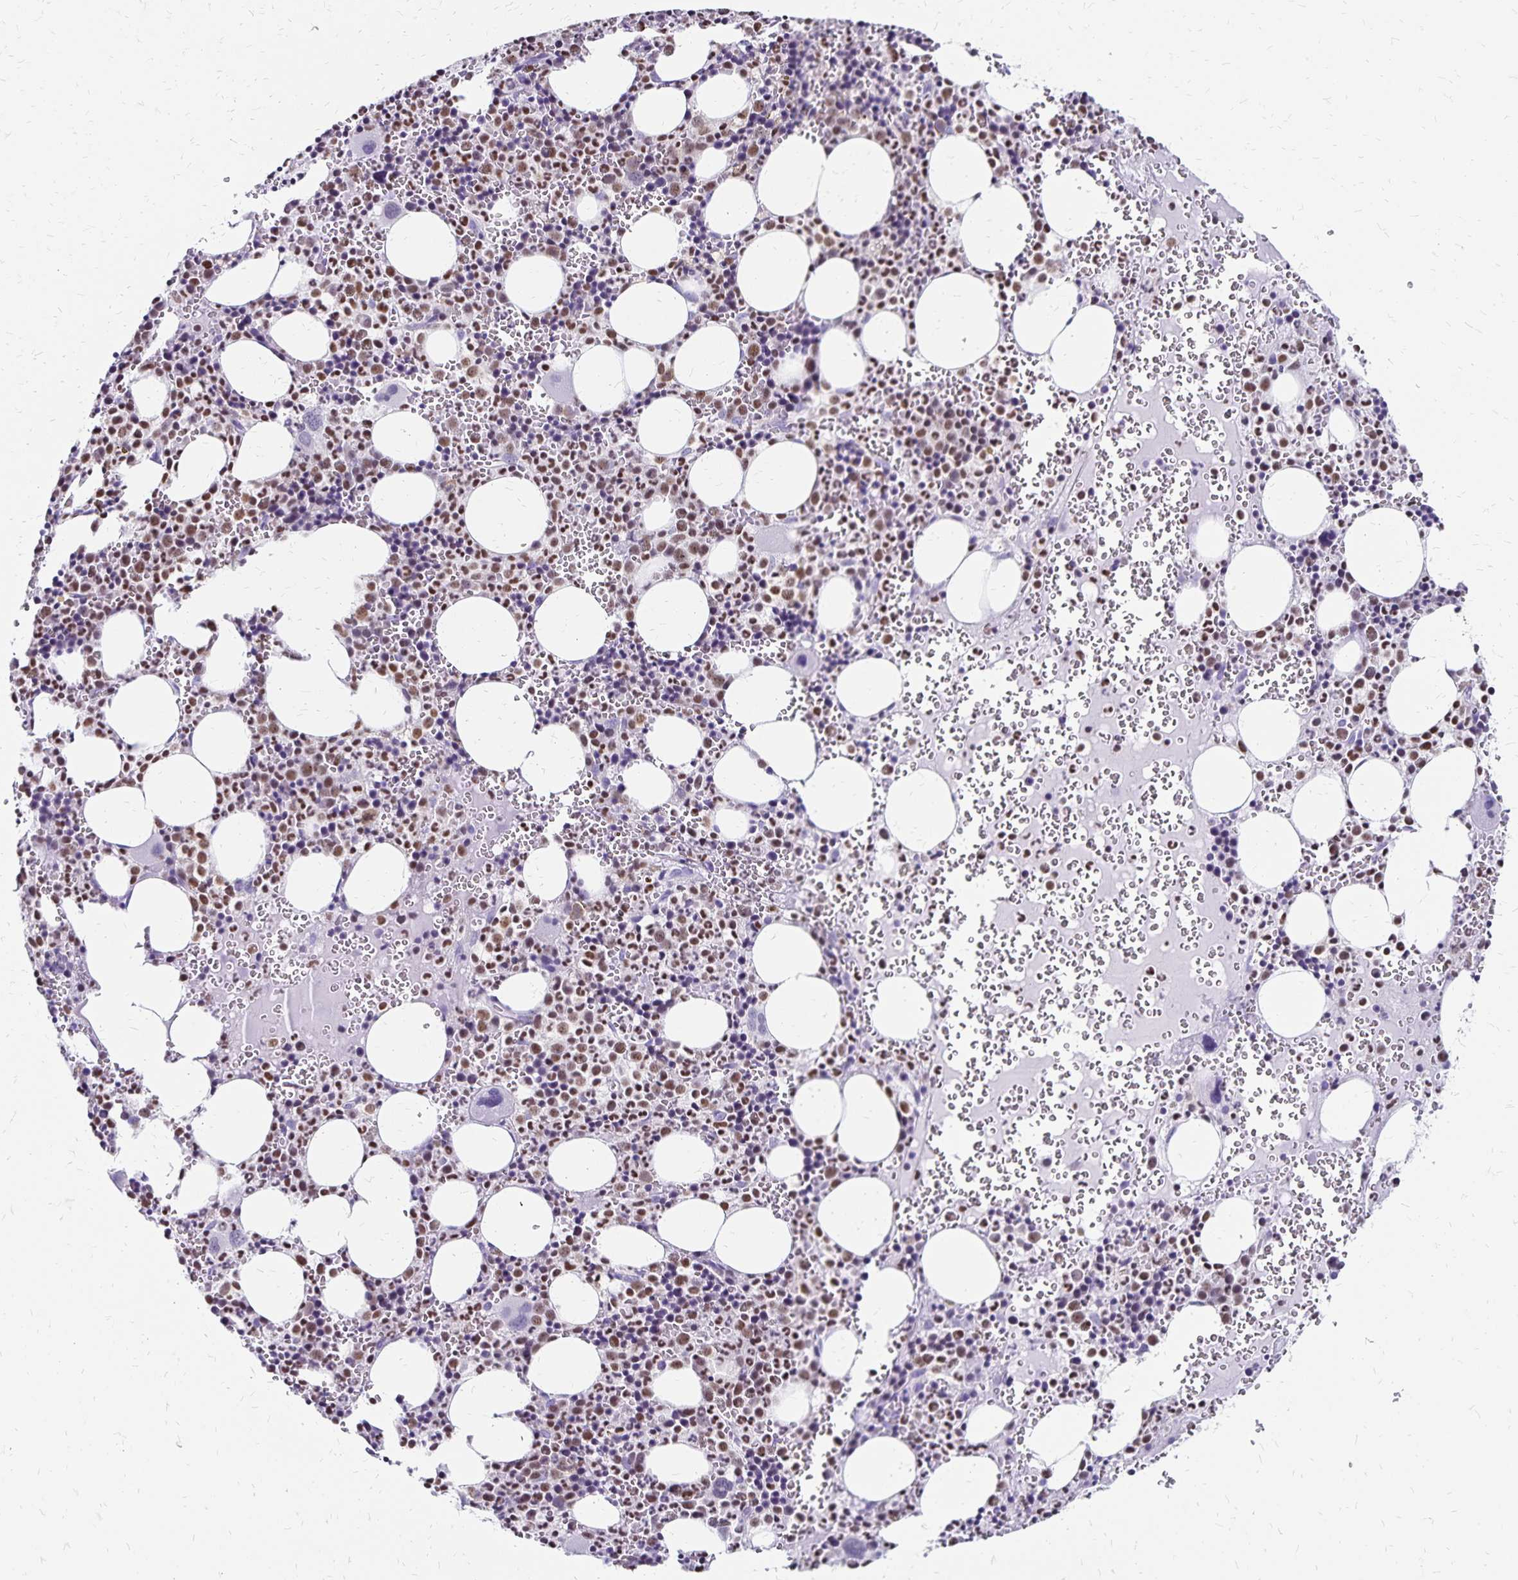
{"staining": {"intensity": "moderate", "quantity": "25%-75%", "location": "nuclear"}, "tissue": "bone marrow", "cell_type": "Hematopoietic cells", "image_type": "normal", "snomed": [{"axis": "morphology", "description": "Normal tissue, NOS"}, {"axis": "topography", "description": "Bone marrow"}], "caption": "Immunohistochemistry (IHC) of benign human bone marrow exhibits medium levels of moderate nuclear staining in approximately 25%-75% of hematopoietic cells.", "gene": "IKZF1", "patient": {"sex": "male", "age": 63}}